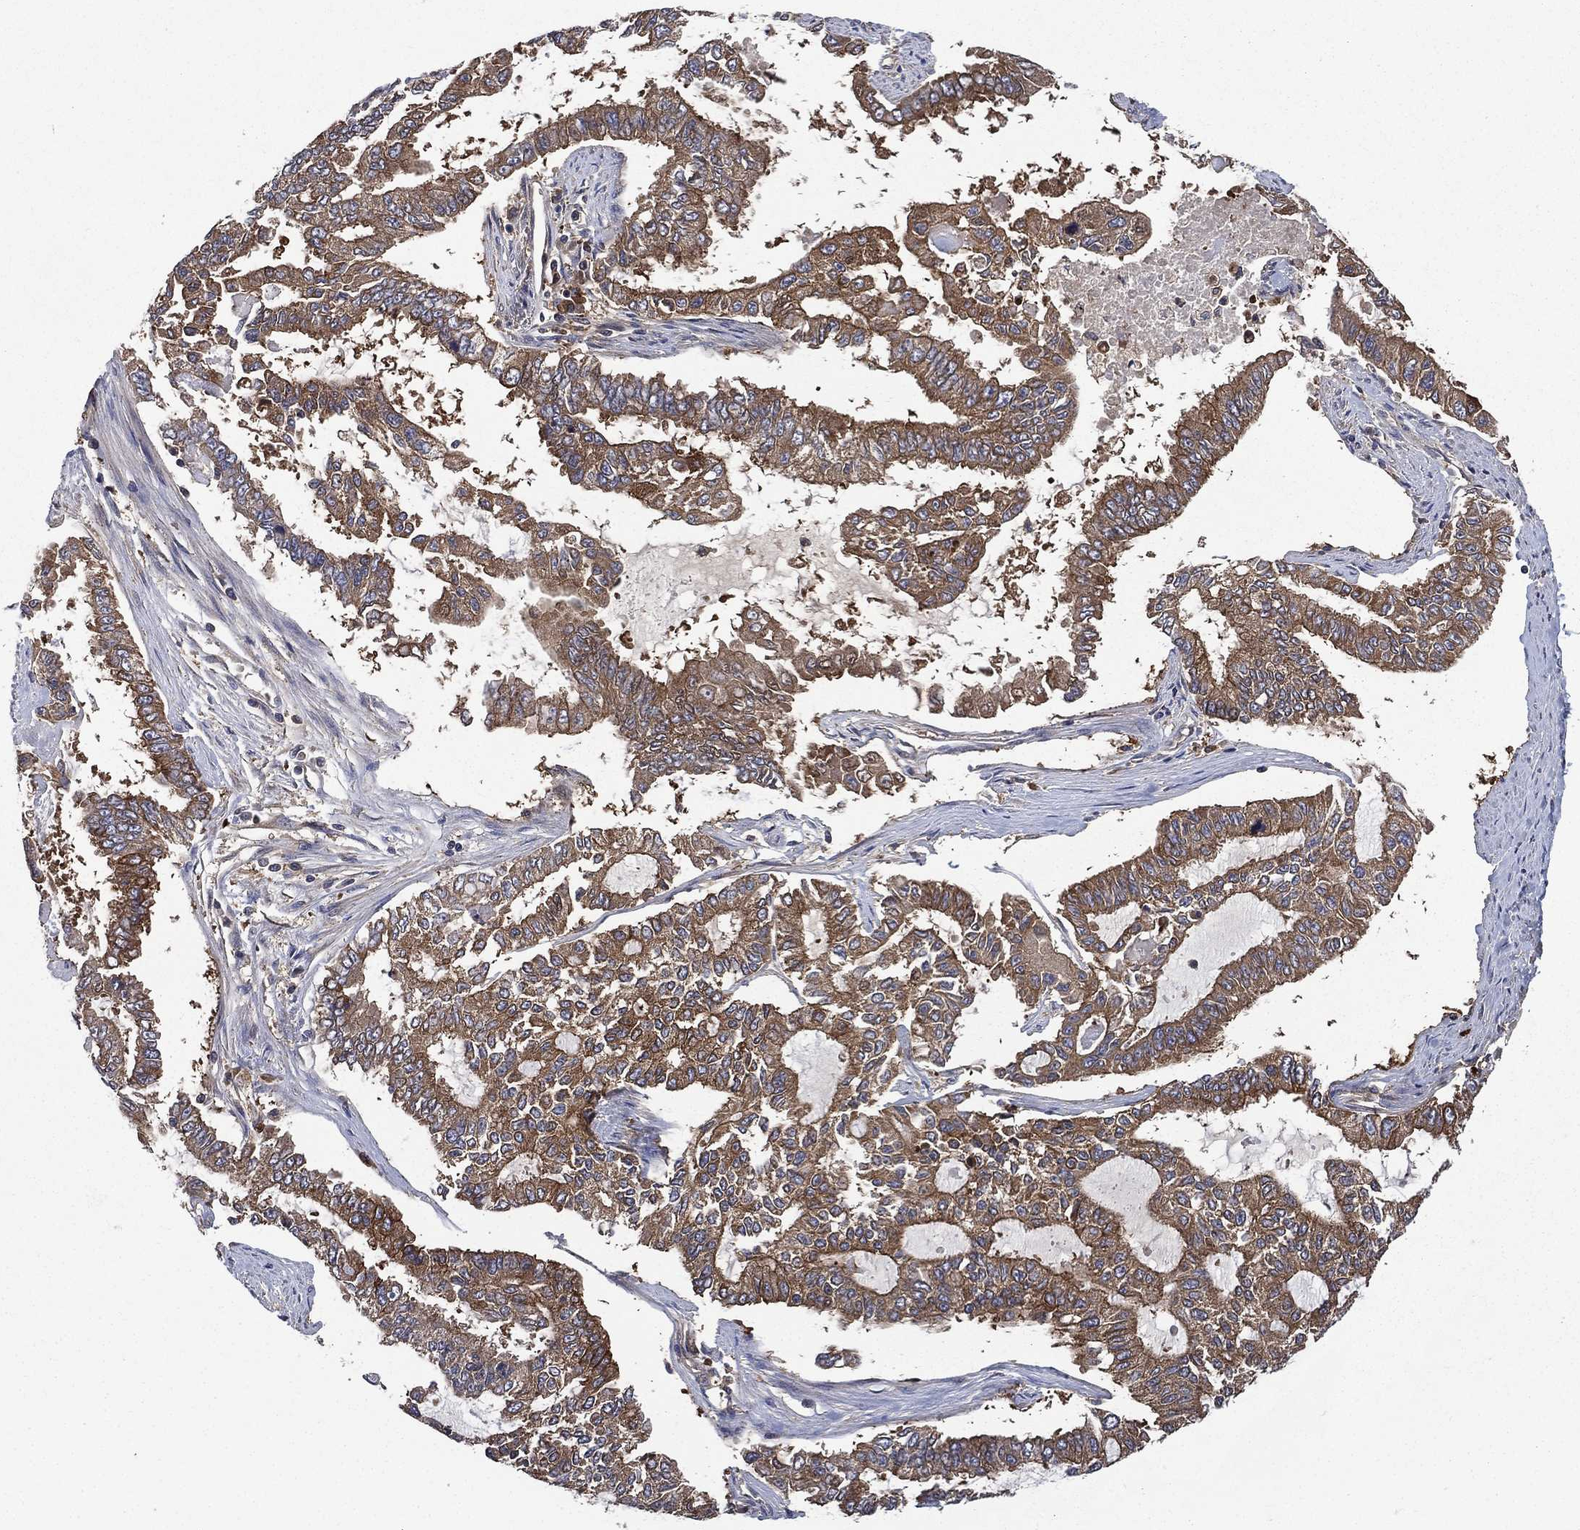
{"staining": {"intensity": "strong", "quantity": ">75%", "location": "cytoplasmic/membranous"}, "tissue": "endometrial cancer", "cell_type": "Tumor cells", "image_type": "cancer", "snomed": [{"axis": "morphology", "description": "Adenocarcinoma, NOS"}, {"axis": "topography", "description": "Uterus"}], "caption": "Endometrial cancer was stained to show a protein in brown. There is high levels of strong cytoplasmic/membranous staining in about >75% of tumor cells.", "gene": "SMPD3", "patient": {"sex": "female", "age": 59}}